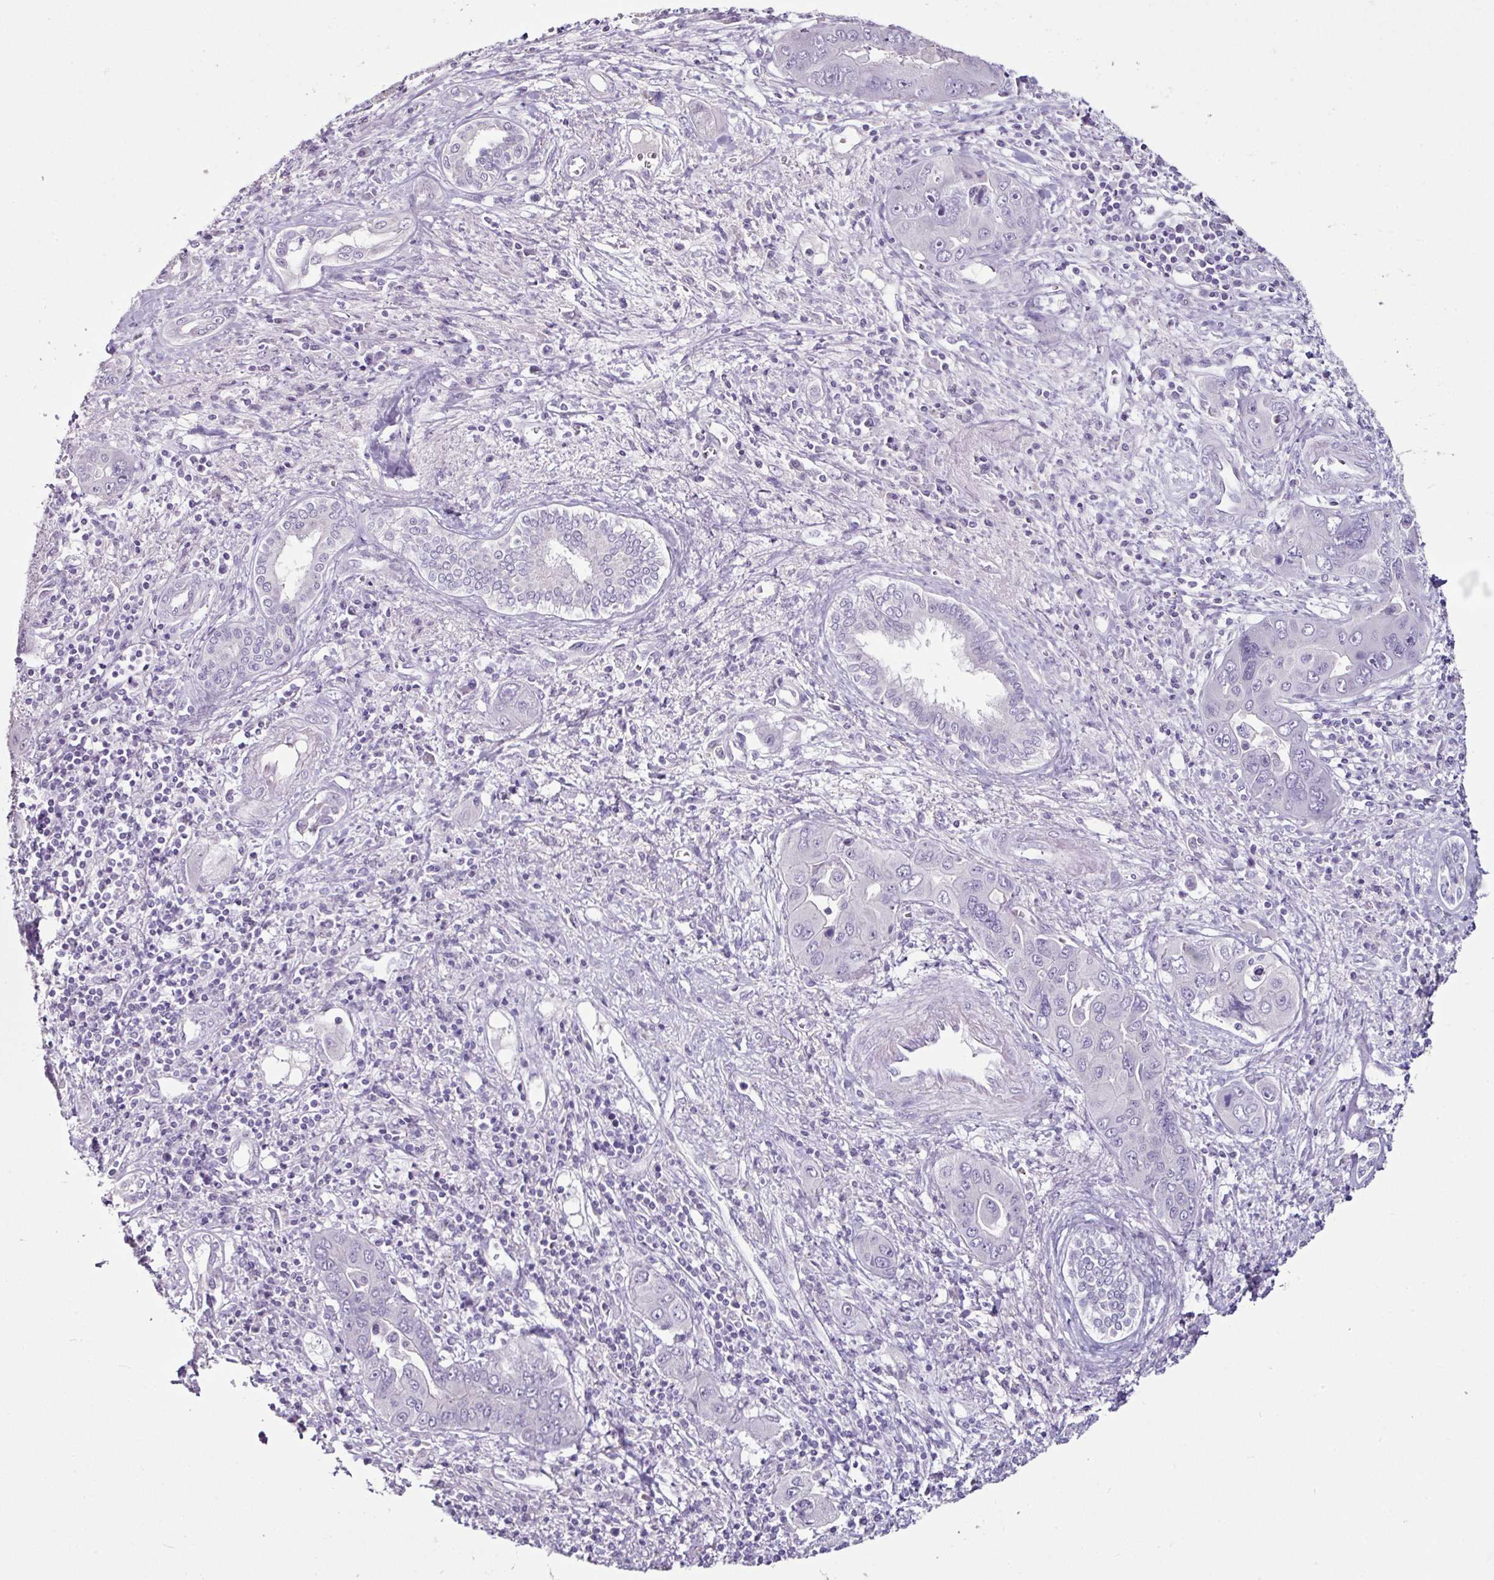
{"staining": {"intensity": "negative", "quantity": "none", "location": "none"}, "tissue": "liver cancer", "cell_type": "Tumor cells", "image_type": "cancer", "snomed": [{"axis": "morphology", "description": "Cholangiocarcinoma"}, {"axis": "topography", "description": "Liver"}], "caption": "Immunohistochemistry (IHC) photomicrograph of neoplastic tissue: liver cholangiocarcinoma stained with DAB (3,3'-diaminobenzidine) demonstrates no significant protein staining in tumor cells.", "gene": "GLP2R", "patient": {"sex": "male", "age": 67}}